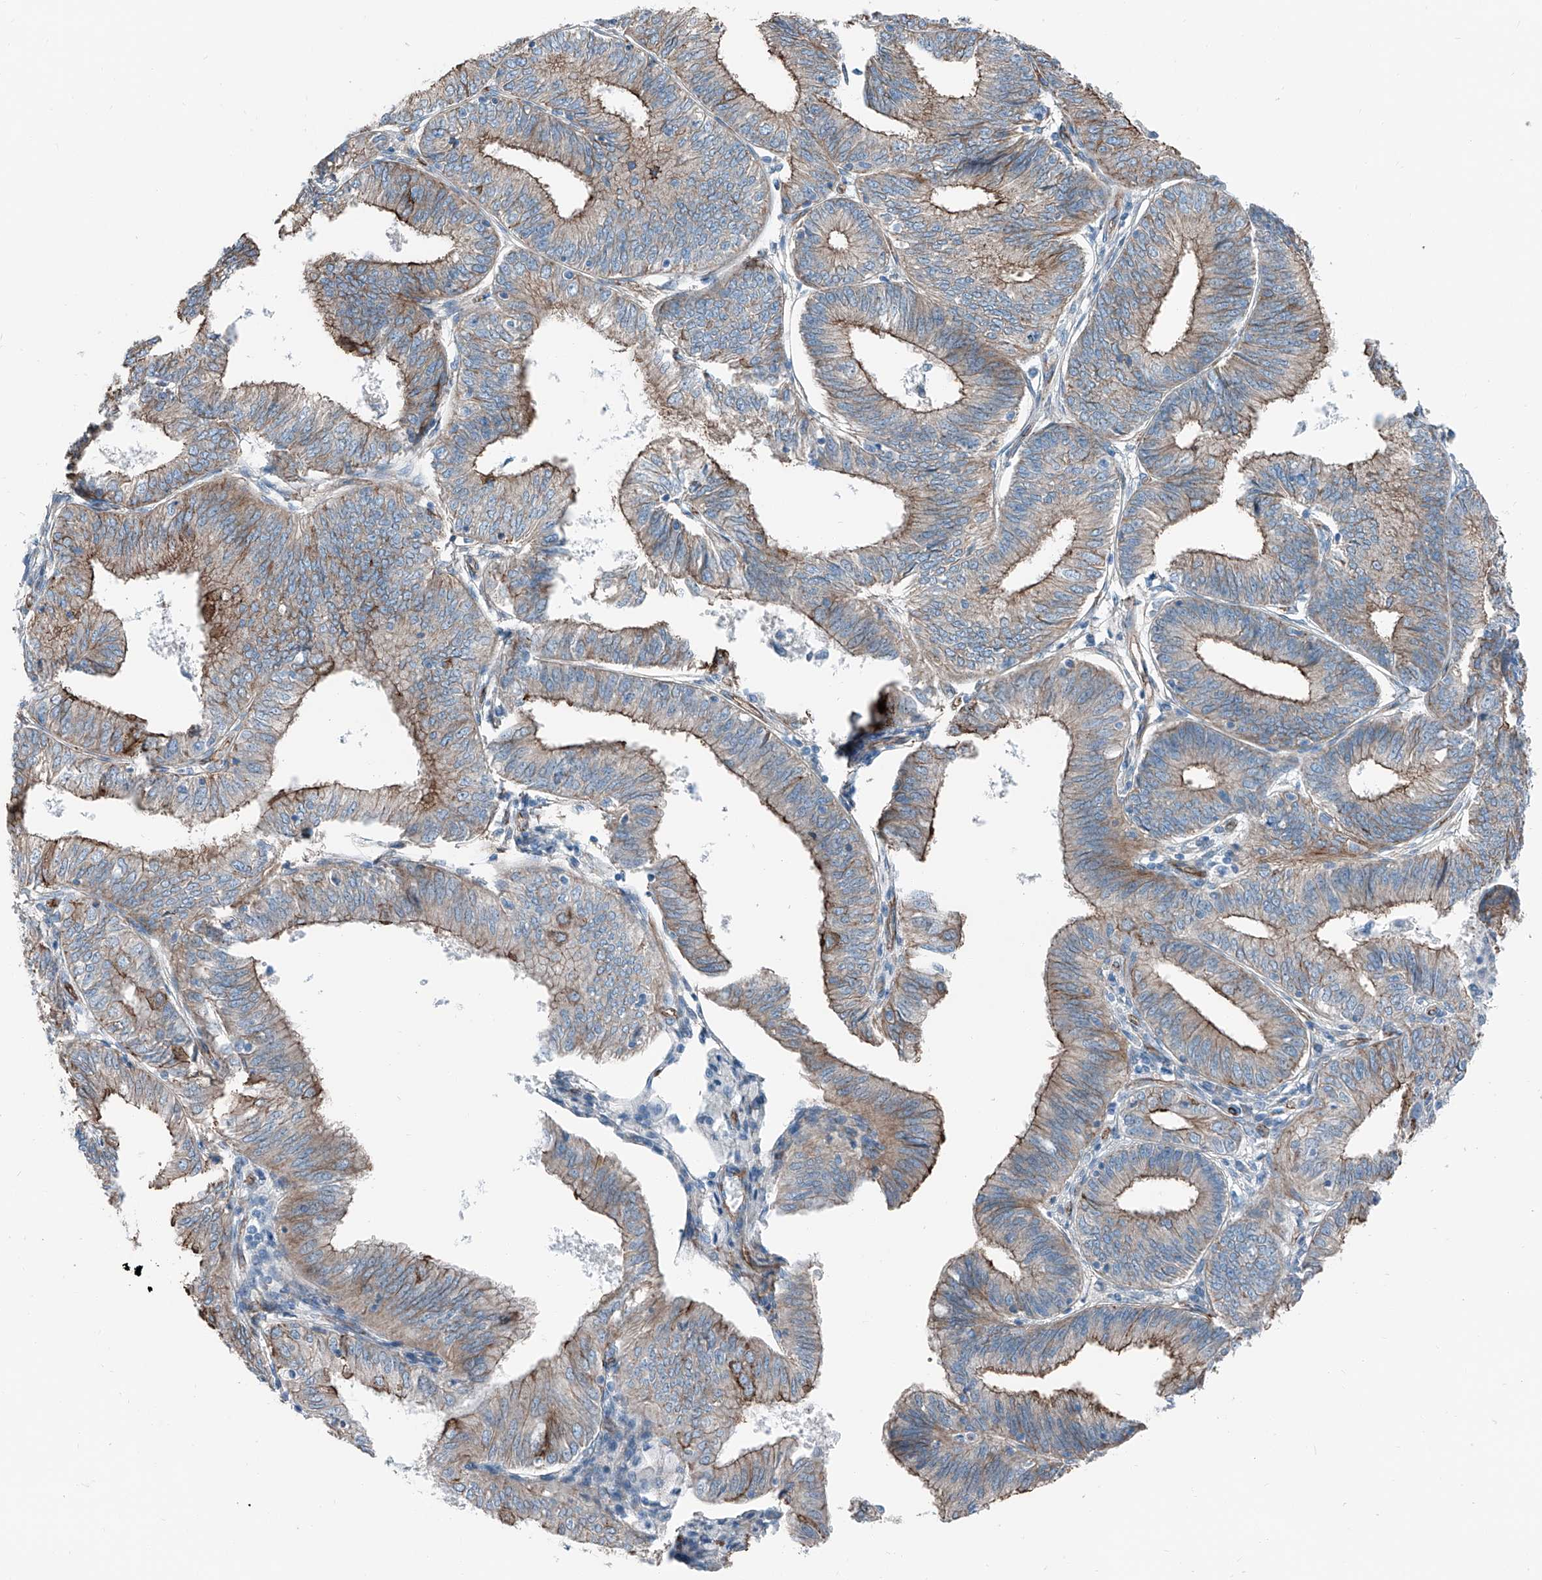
{"staining": {"intensity": "moderate", "quantity": "25%-75%", "location": "cytoplasmic/membranous"}, "tissue": "endometrial cancer", "cell_type": "Tumor cells", "image_type": "cancer", "snomed": [{"axis": "morphology", "description": "Adenocarcinoma, NOS"}, {"axis": "topography", "description": "Endometrium"}], "caption": "The image displays immunohistochemical staining of endometrial adenocarcinoma. There is moderate cytoplasmic/membranous staining is present in about 25%-75% of tumor cells.", "gene": "THEMIS2", "patient": {"sex": "female", "age": 51}}